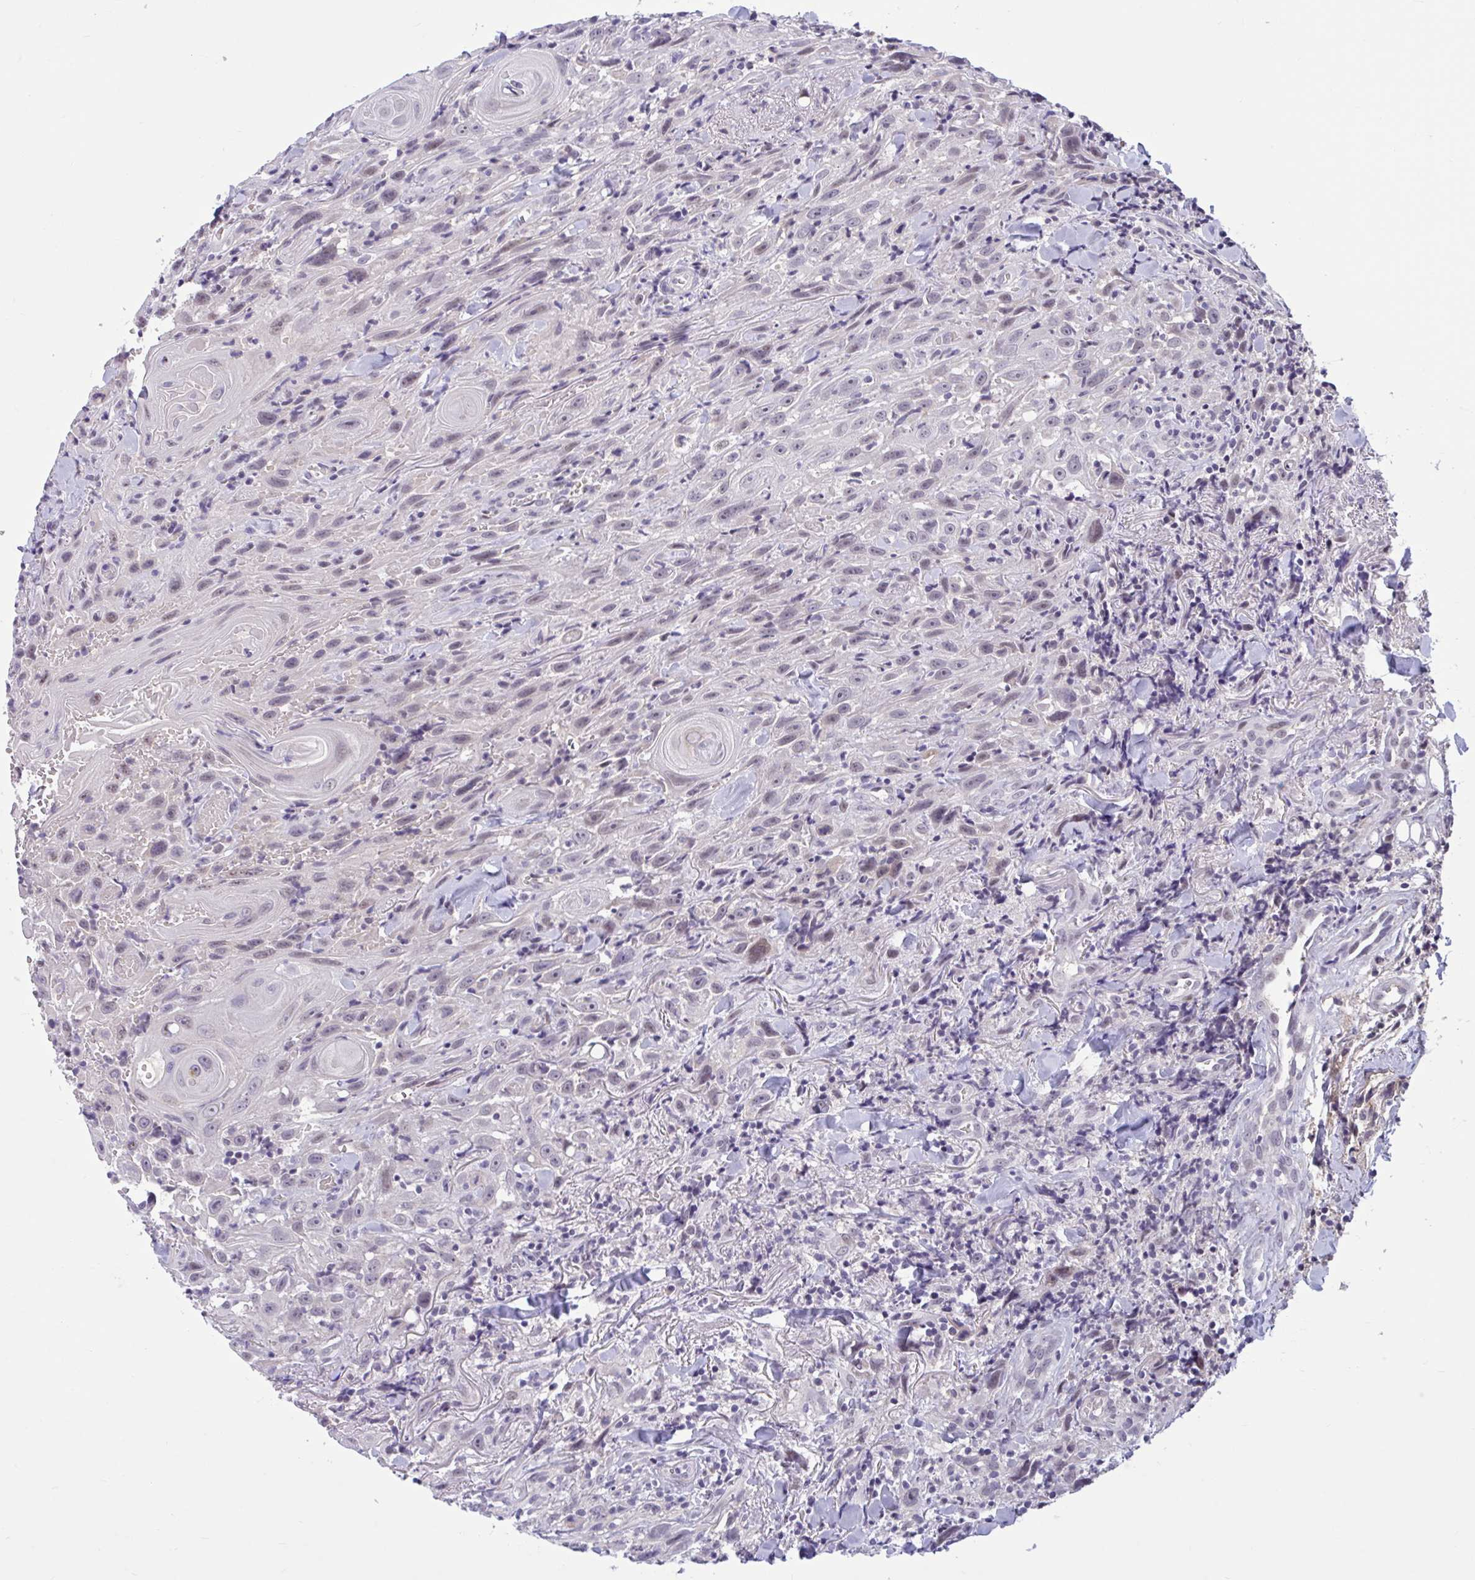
{"staining": {"intensity": "negative", "quantity": "none", "location": "none"}, "tissue": "head and neck cancer", "cell_type": "Tumor cells", "image_type": "cancer", "snomed": [{"axis": "morphology", "description": "Squamous cell carcinoma, NOS"}, {"axis": "topography", "description": "Head-Neck"}], "caption": "The image demonstrates no staining of tumor cells in head and neck squamous cell carcinoma. (Immunohistochemistry, brightfield microscopy, high magnification).", "gene": "CNGB3", "patient": {"sex": "female", "age": 95}}